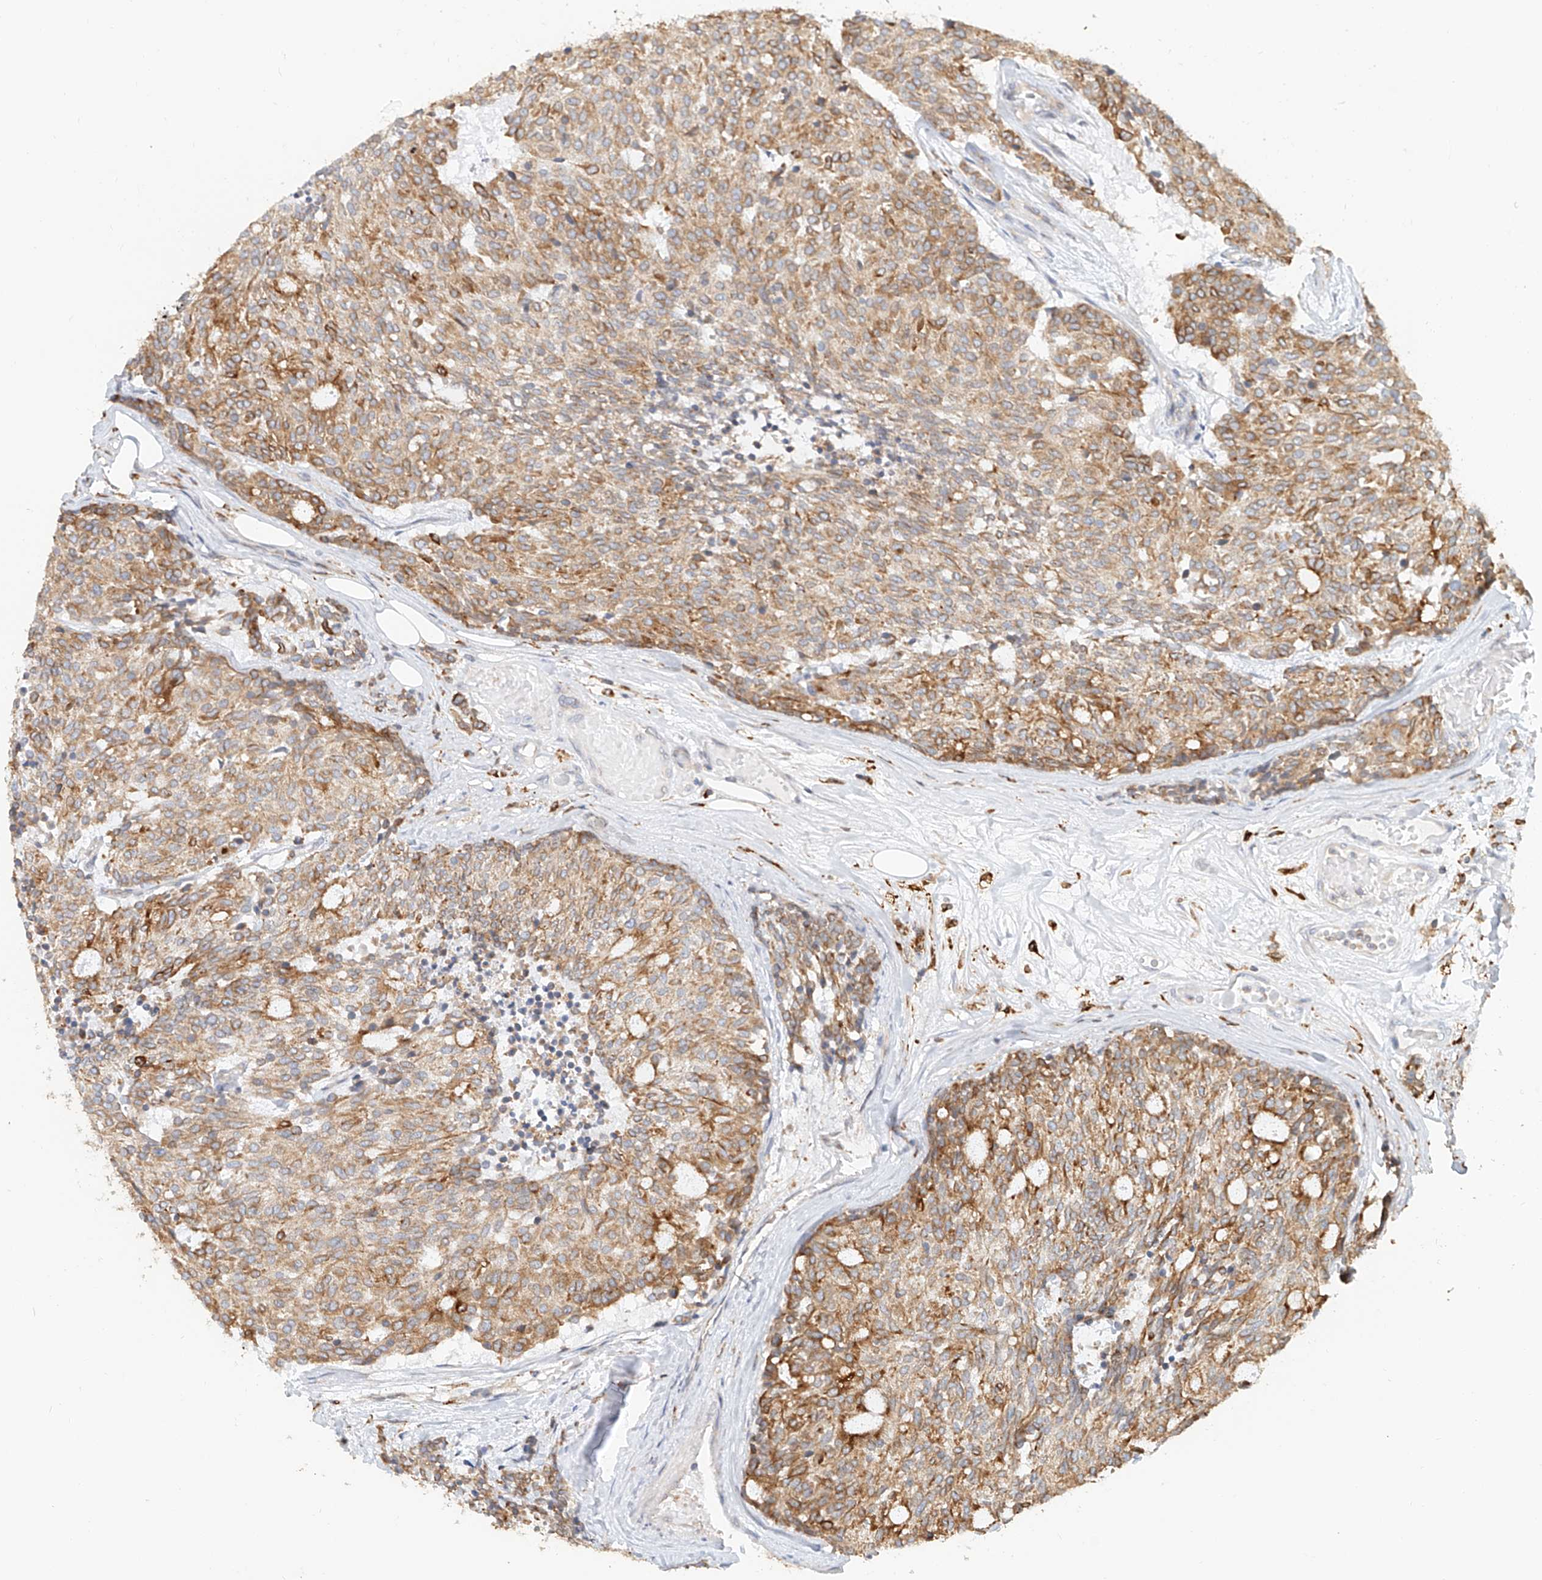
{"staining": {"intensity": "moderate", "quantity": ">75%", "location": "cytoplasmic/membranous"}, "tissue": "carcinoid", "cell_type": "Tumor cells", "image_type": "cancer", "snomed": [{"axis": "morphology", "description": "Carcinoid, malignant, NOS"}, {"axis": "topography", "description": "Pancreas"}], "caption": "The histopathology image reveals a brown stain indicating the presence of a protein in the cytoplasmic/membranous of tumor cells in carcinoid.", "gene": "DHRS7", "patient": {"sex": "female", "age": 54}}